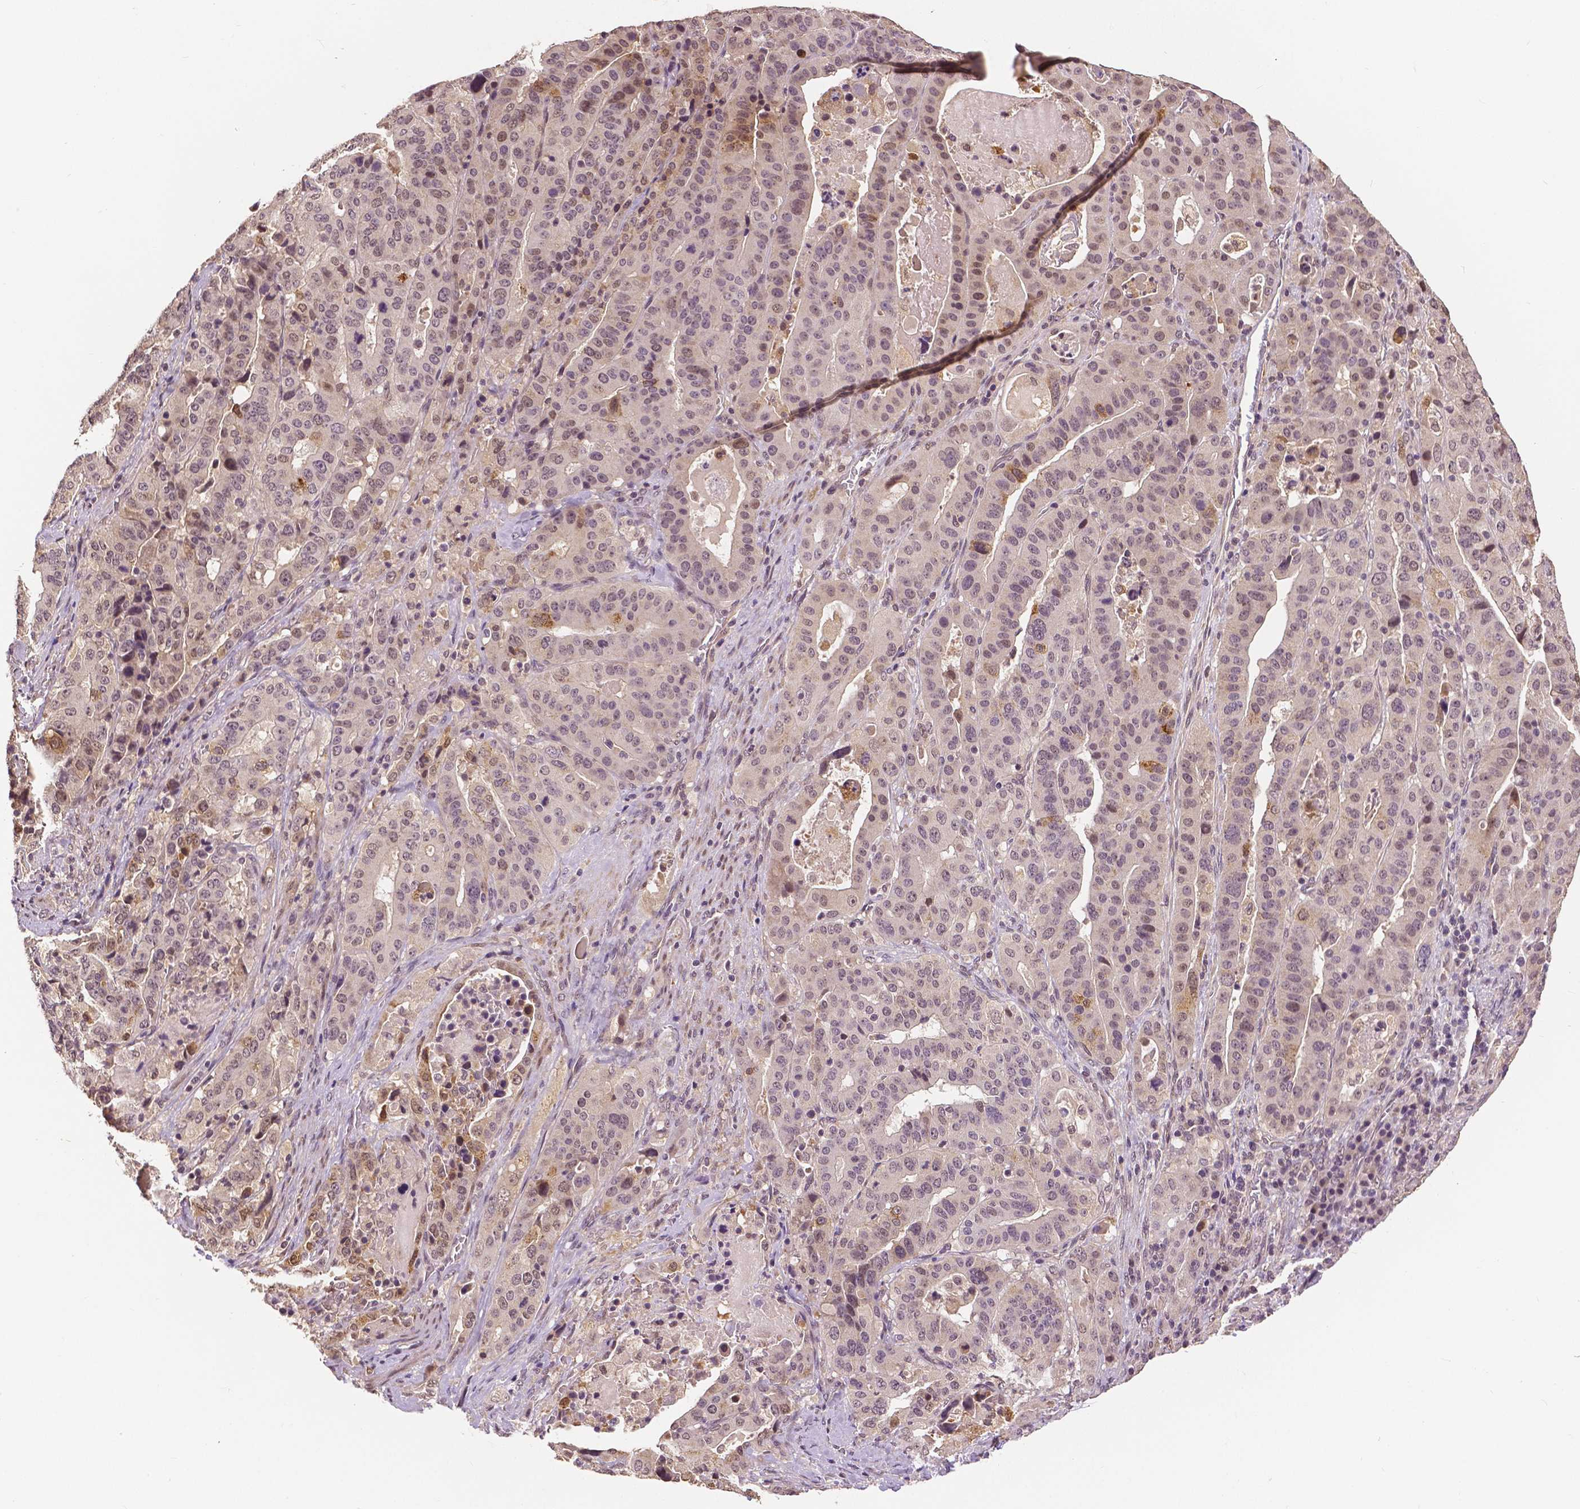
{"staining": {"intensity": "moderate", "quantity": "<25%", "location": "cytoplasmic/membranous"}, "tissue": "stomach cancer", "cell_type": "Tumor cells", "image_type": "cancer", "snomed": [{"axis": "morphology", "description": "Adenocarcinoma, NOS"}, {"axis": "topography", "description": "Stomach"}], "caption": "Stomach cancer (adenocarcinoma) was stained to show a protein in brown. There is low levels of moderate cytoplasmic/membranous positivity in approximately <25% of tumor cells.", "gene": "MAP1LC3B", "patient": {"sex": "male", "age": 48}}